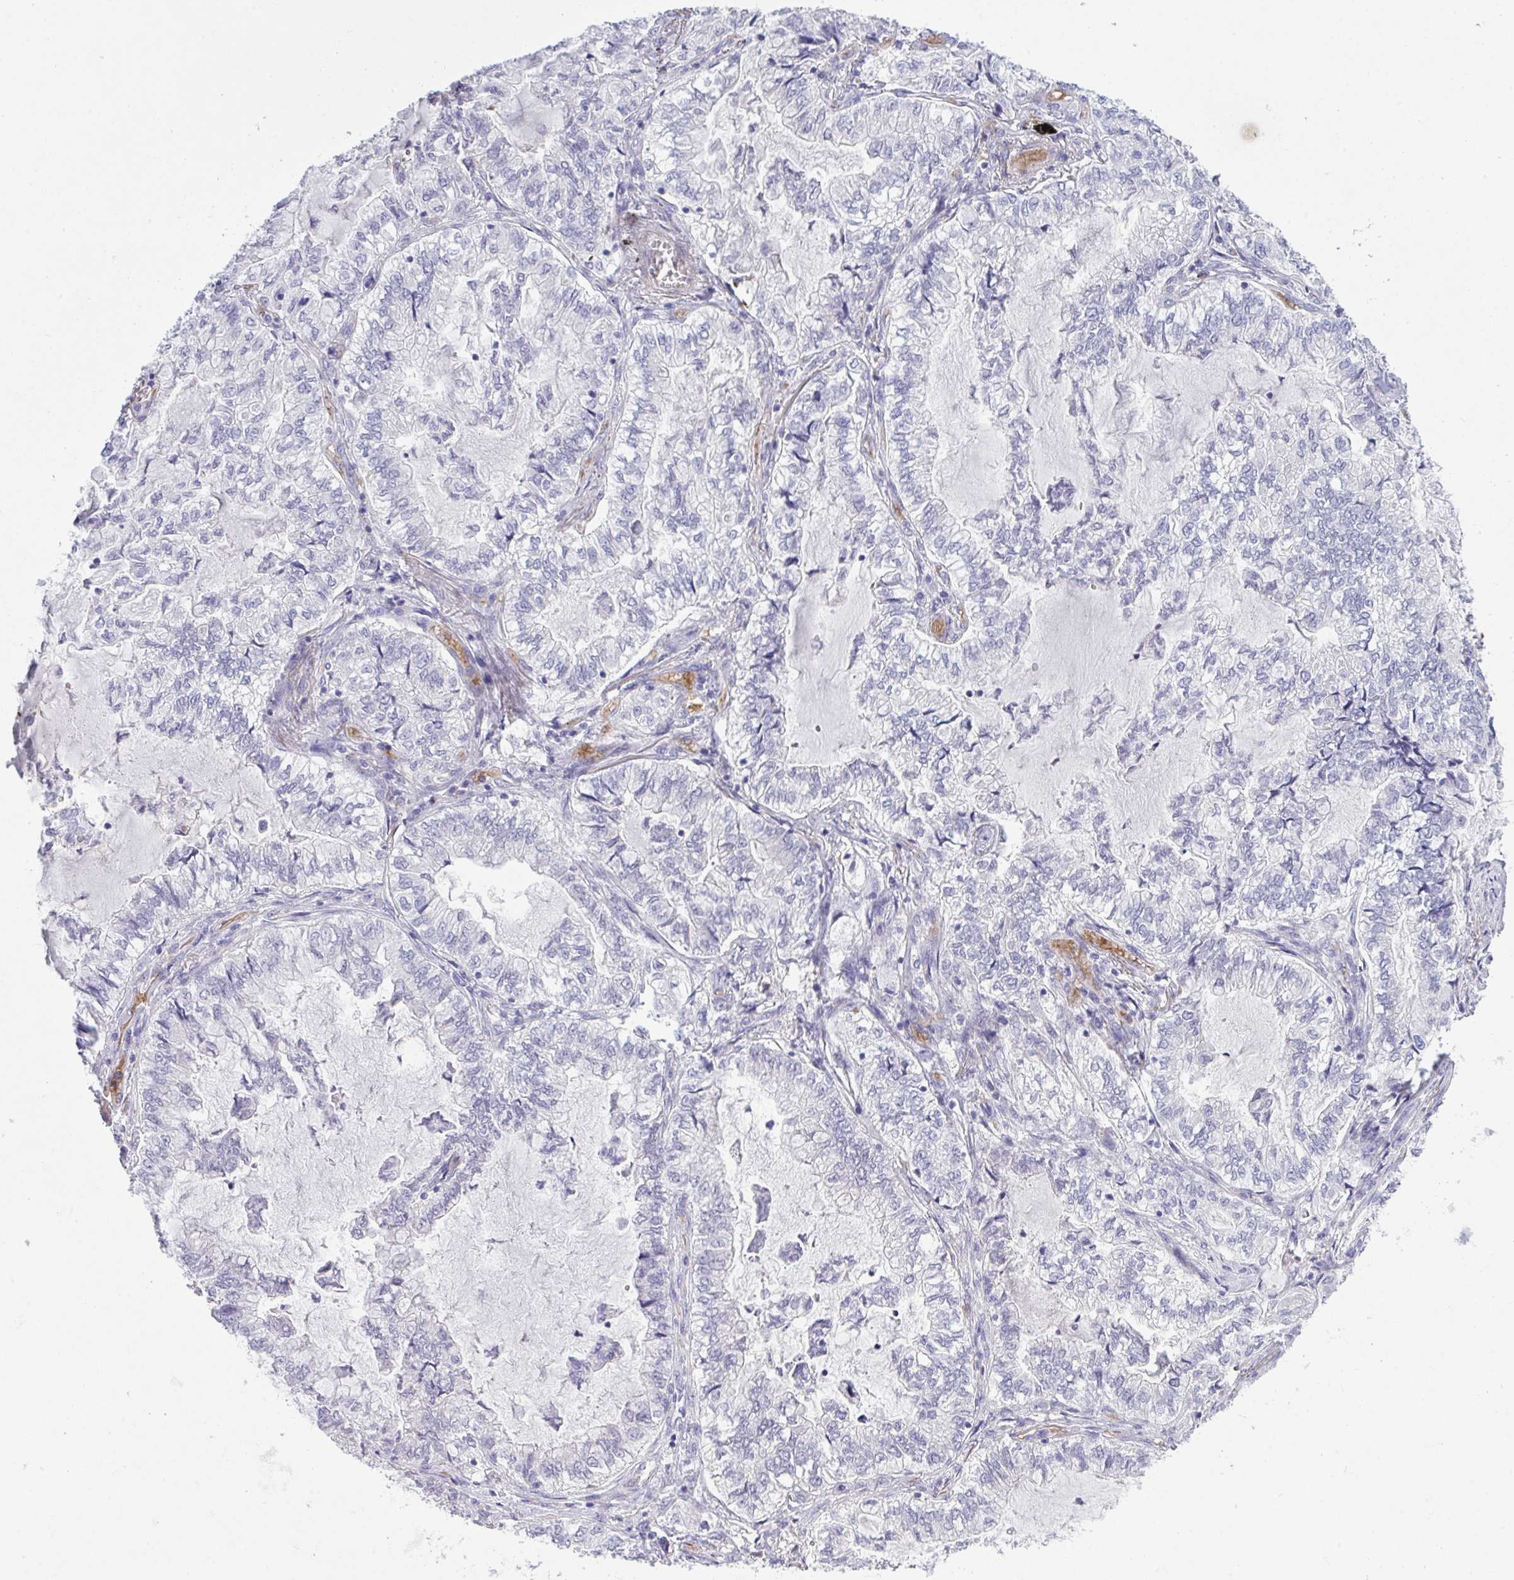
{"staining": {"intensity": "negative", "quantity": "none", "location": "none"}, "tissue": "lung cancer", "cell_type": "Tumor cells", "image_type": "cancer", "snomed": [{"axis": "morphology", "description": "Adenocarcinoma, NOS"}, {"axis": "topography", "description": "Lymph node"}, {"axis": "topography", "description": "Lung"}], "caption": "Tumor cells show no significant expression in lung cancer.", "gene": "SPTB", "patient": {"sex": "male", "age": 66}}